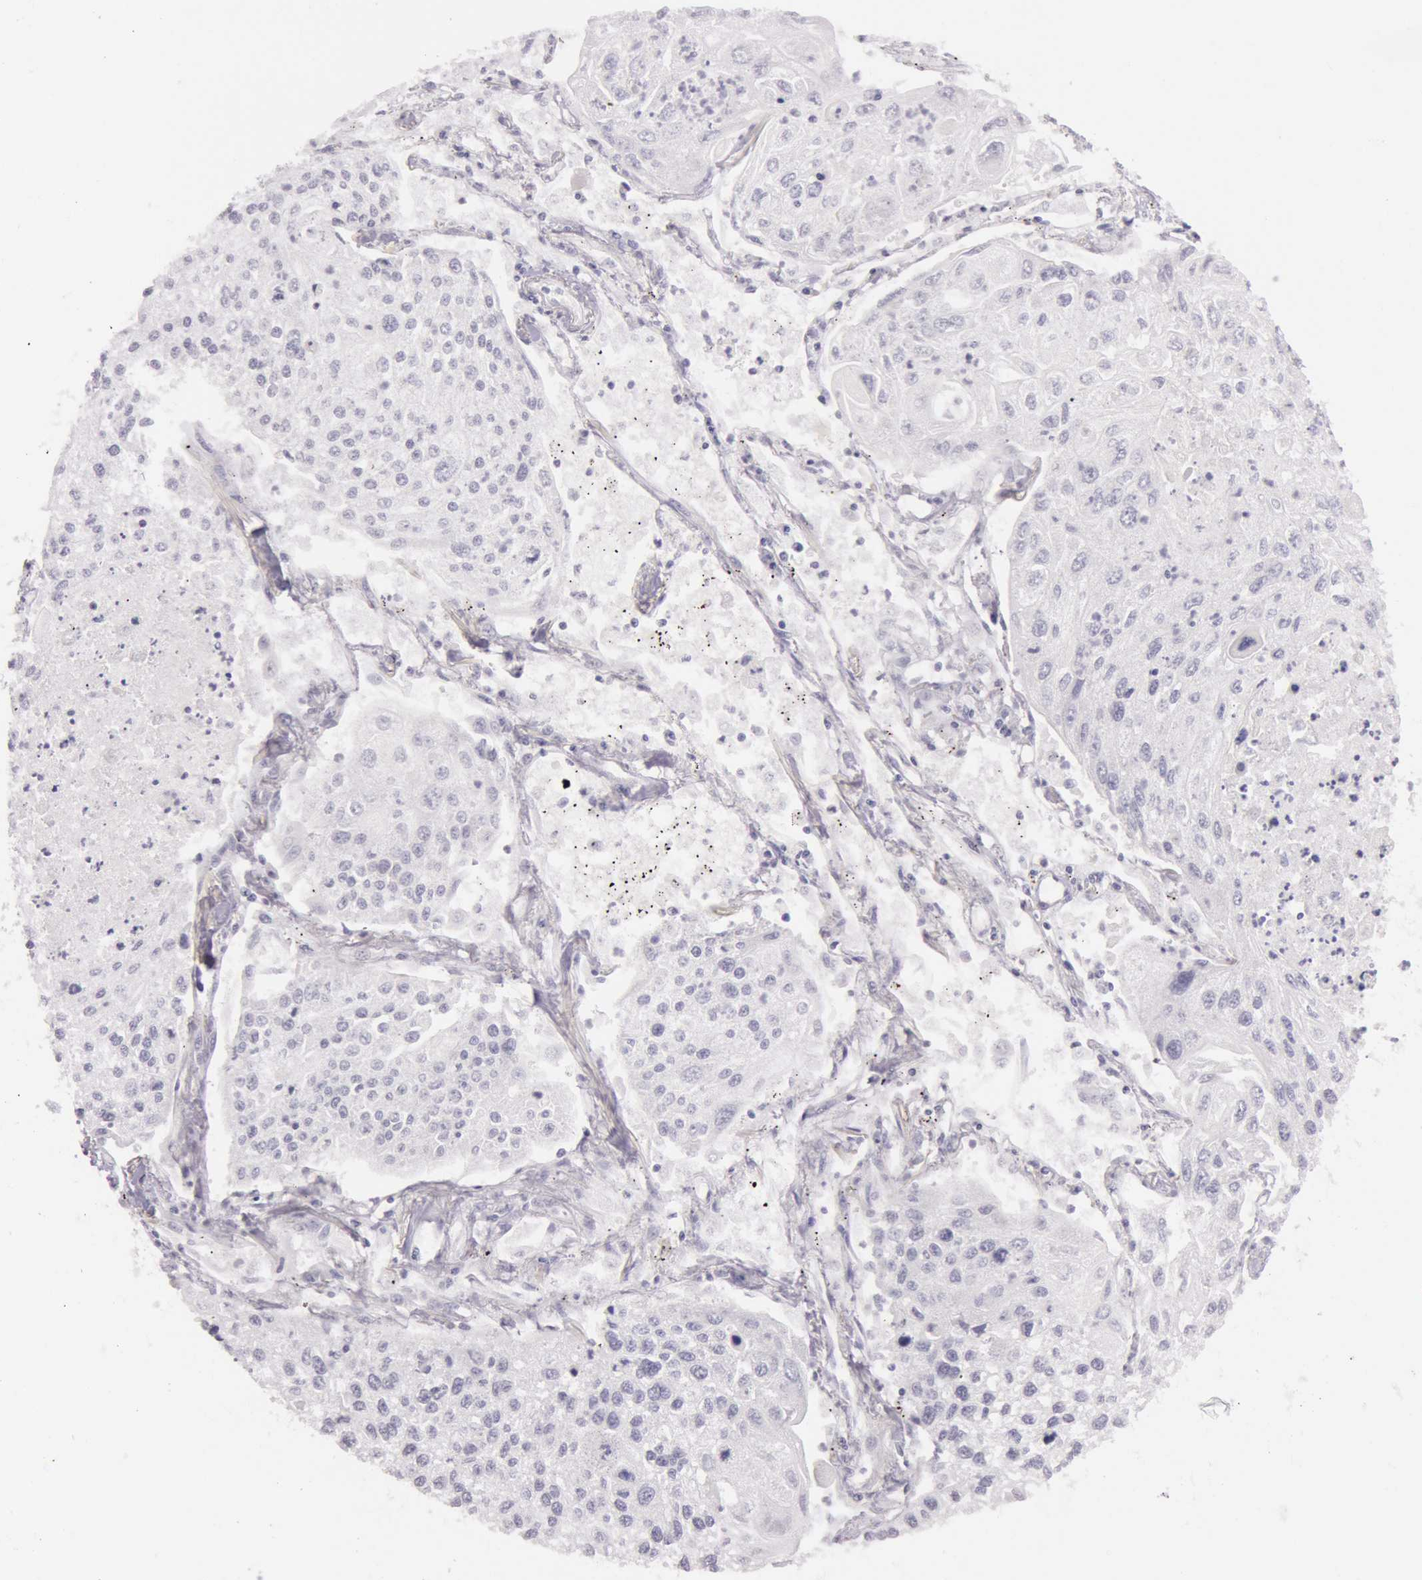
{"staining": {"intensity": "negative", "quantity": "none", "location": "none"}, "tissue": "lung cancer", "cell_type": "Tumor cells", "image_type": "cancer", "snomed": [{"axis": "morphology", "description": "Squamous cell carcinoma, NOS"}, {"axis": "topography", "description": "Lung"}], "caption": "Human lung cancer (squamous cell carcinoma) stained for a protein using immunohistochemistry exhibits no positivity in tumor cells.", "gene": "RBMY1F", "patient": {"sex": "male", "age": 75}}